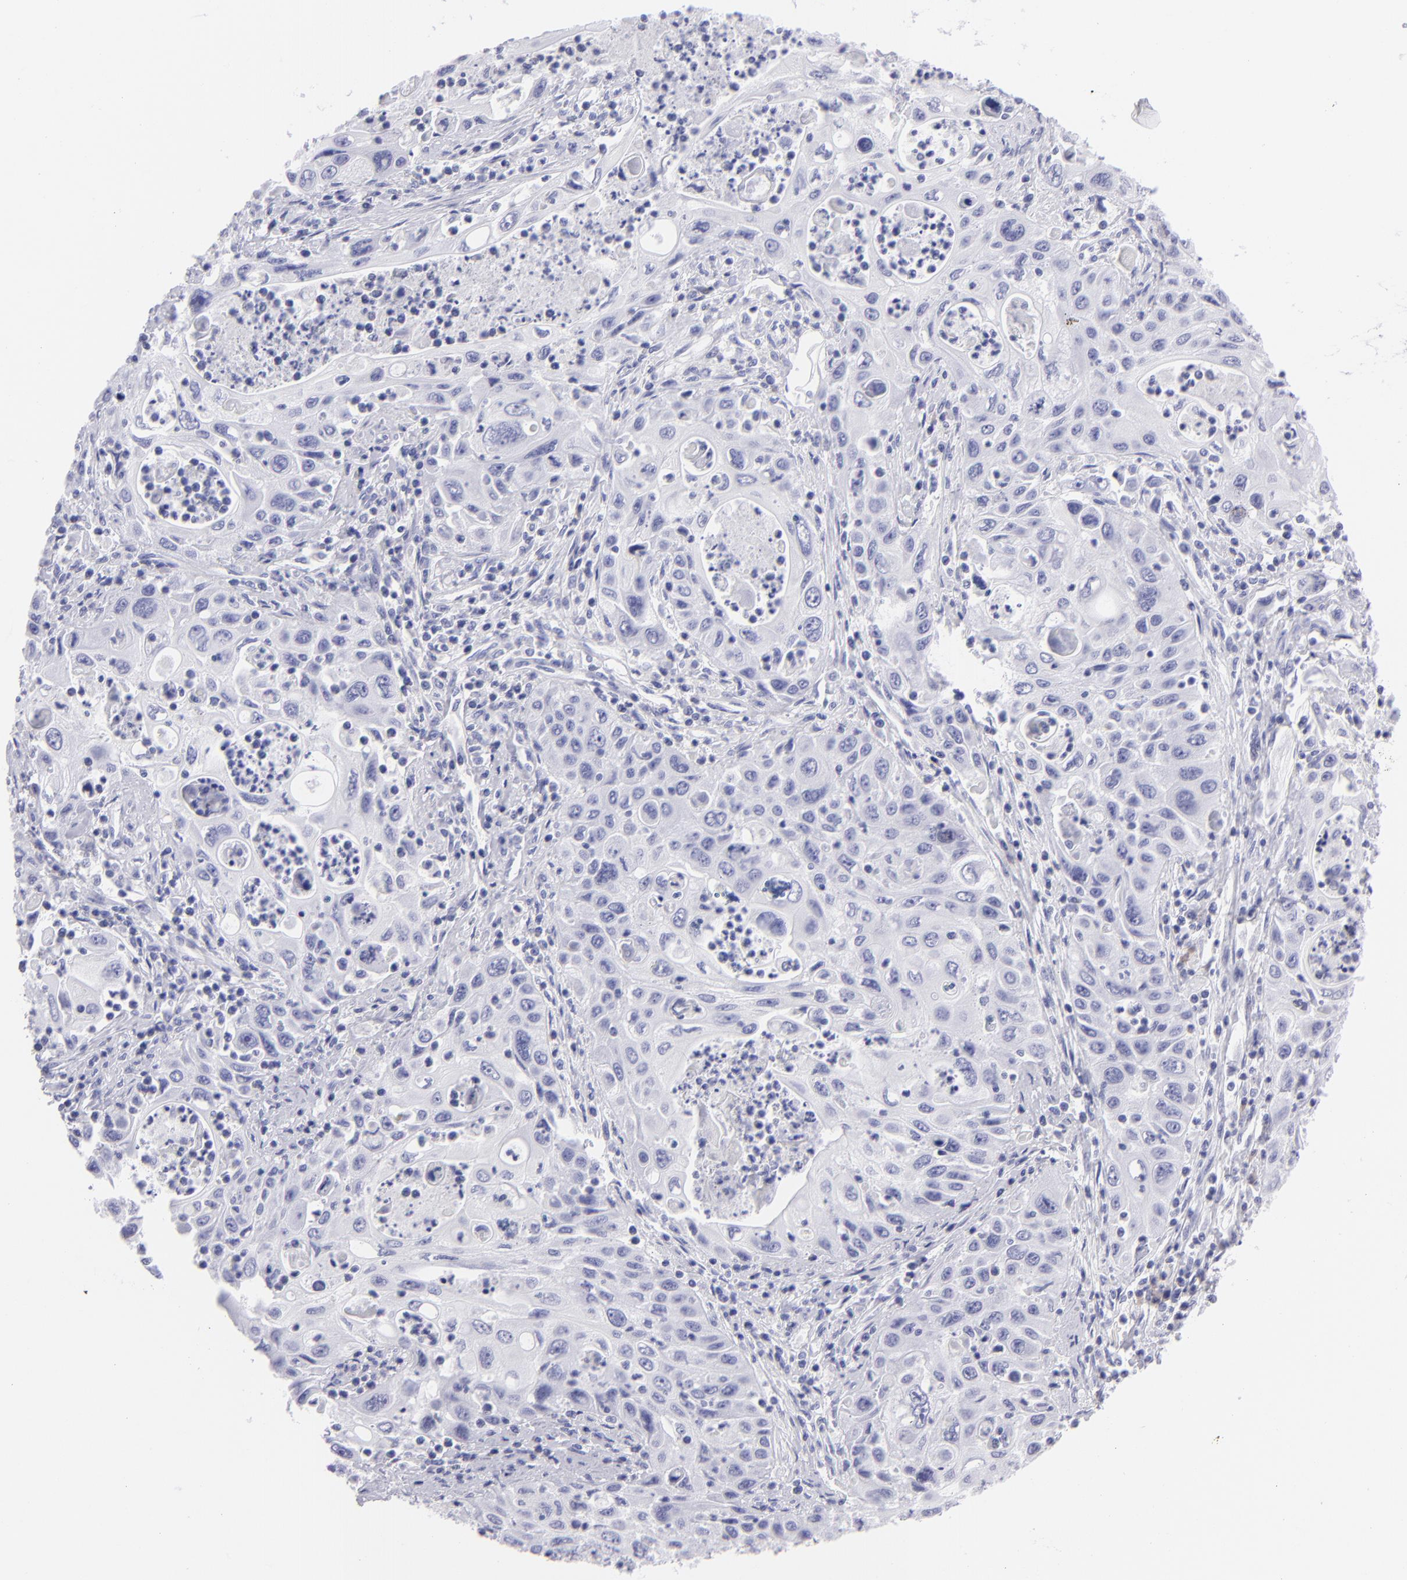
{"staining": {"intensity": "negative", "quantity": "none", "location": "none"}, "tissue": "pancreatic cancer", "cell_type": "Tumor cells", "image_type": "cancer", "snomed": [{"axis": "morphology", "description": "Adenocarcinoma, NOS"}, {"axis": "topography", "description": "Pancreas"}], "caption": "Pancreatic cancer was stained to show a protein in brown. There is no significant positivity in tumor cells.", "gene": "SLC1A2", "patient": {"sex": "male", "age": 70}}